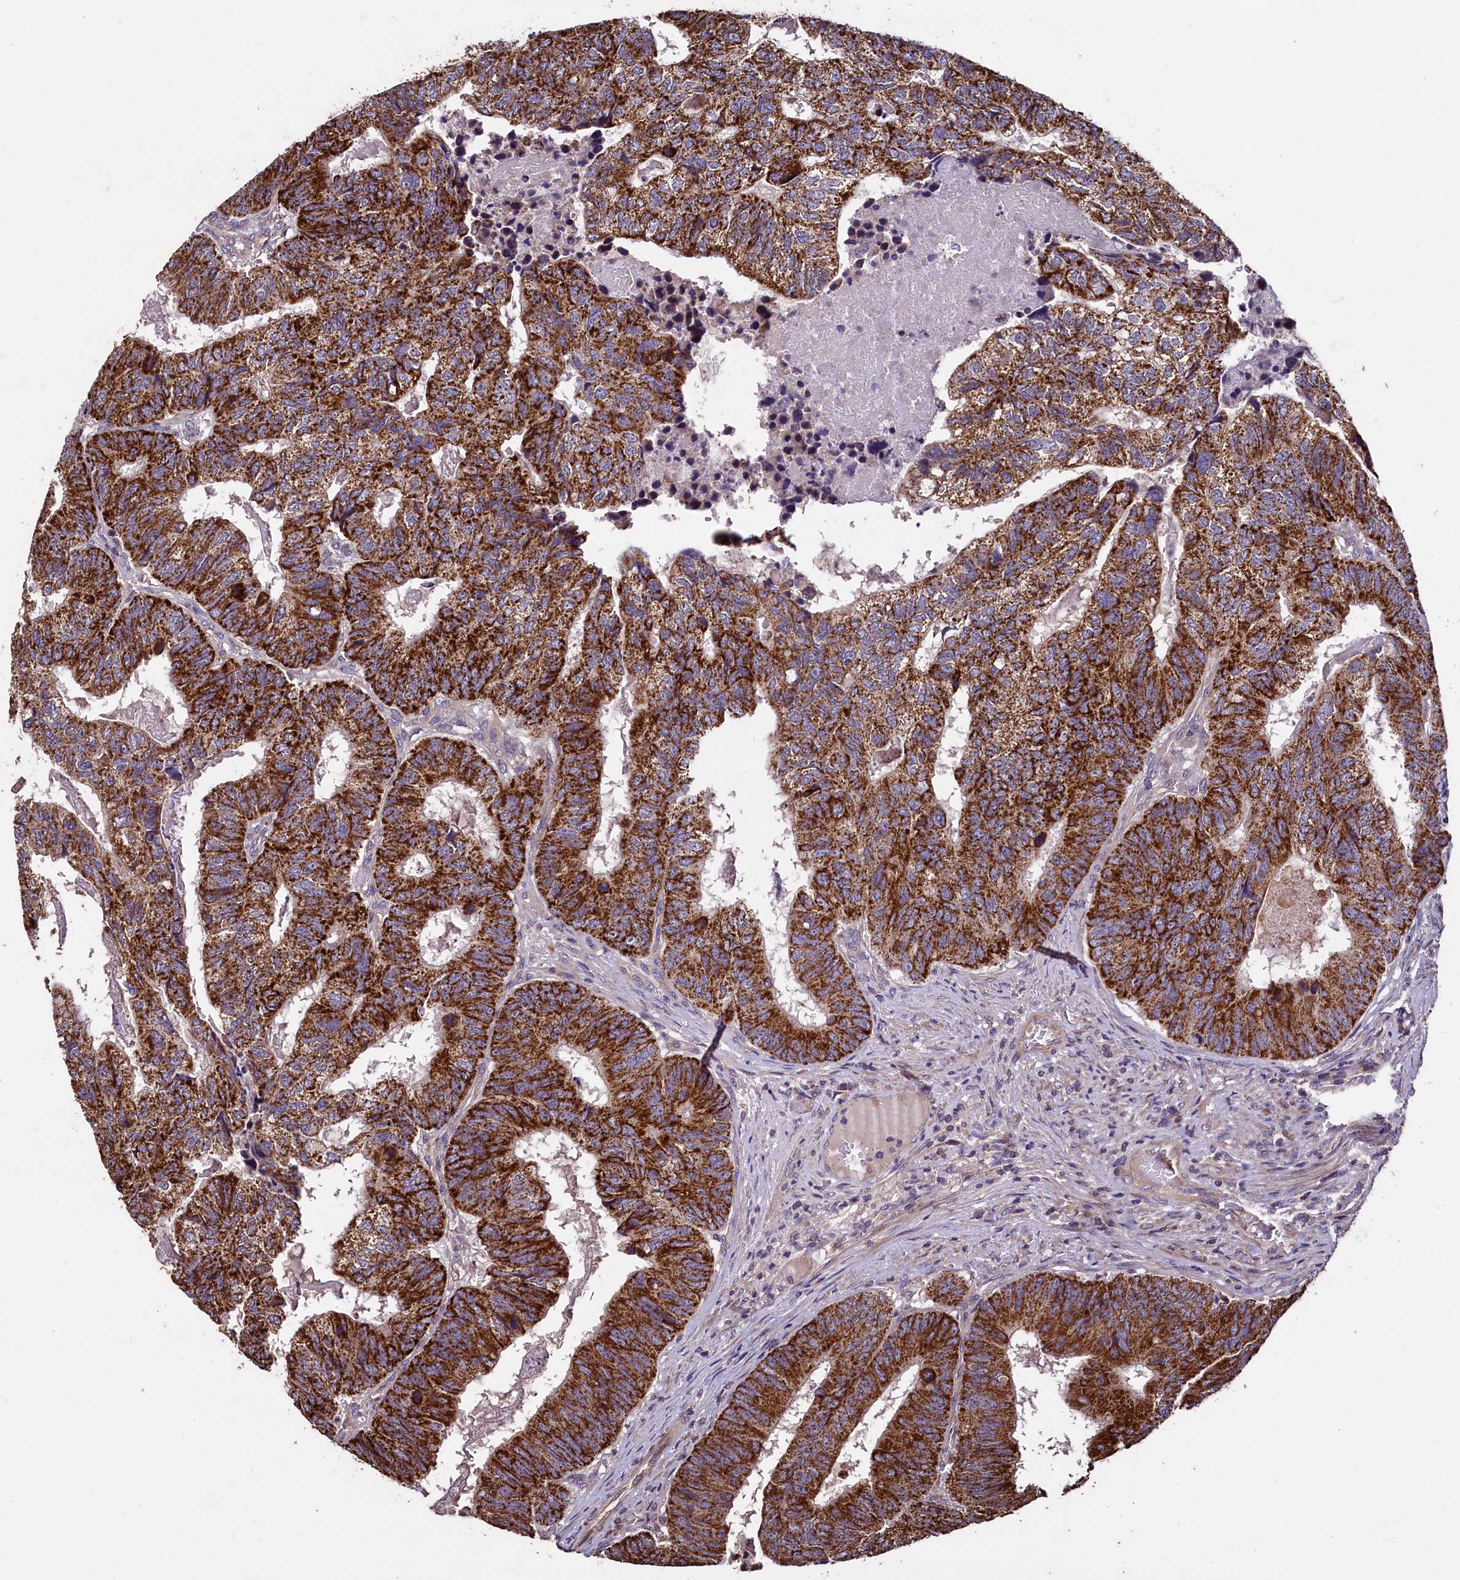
{"staining": {"intensity": "strong", "quantity": ">75%", "location": "cytoplasmic/membranous"}, "tissue": "colorectal cancer", "cell_type": "Tumor cells", "image_type": "cancer", "snomed": [{"axis": "morphology", "description": "Adenocarcinoma, NOS"}, {"axis": "topography", "description": "Colon"}], "caption": "Immunohistochemical staining of colorectal cancer (adenocarcinoma) displays strong cytoplasmic/membranous protein expression in approximately >75% of tumor cells. (Brightfield microscopy of DAB IHC at high magnification).", "gene": "COQ9", "patient": {"sex": "female", "age": 67}}